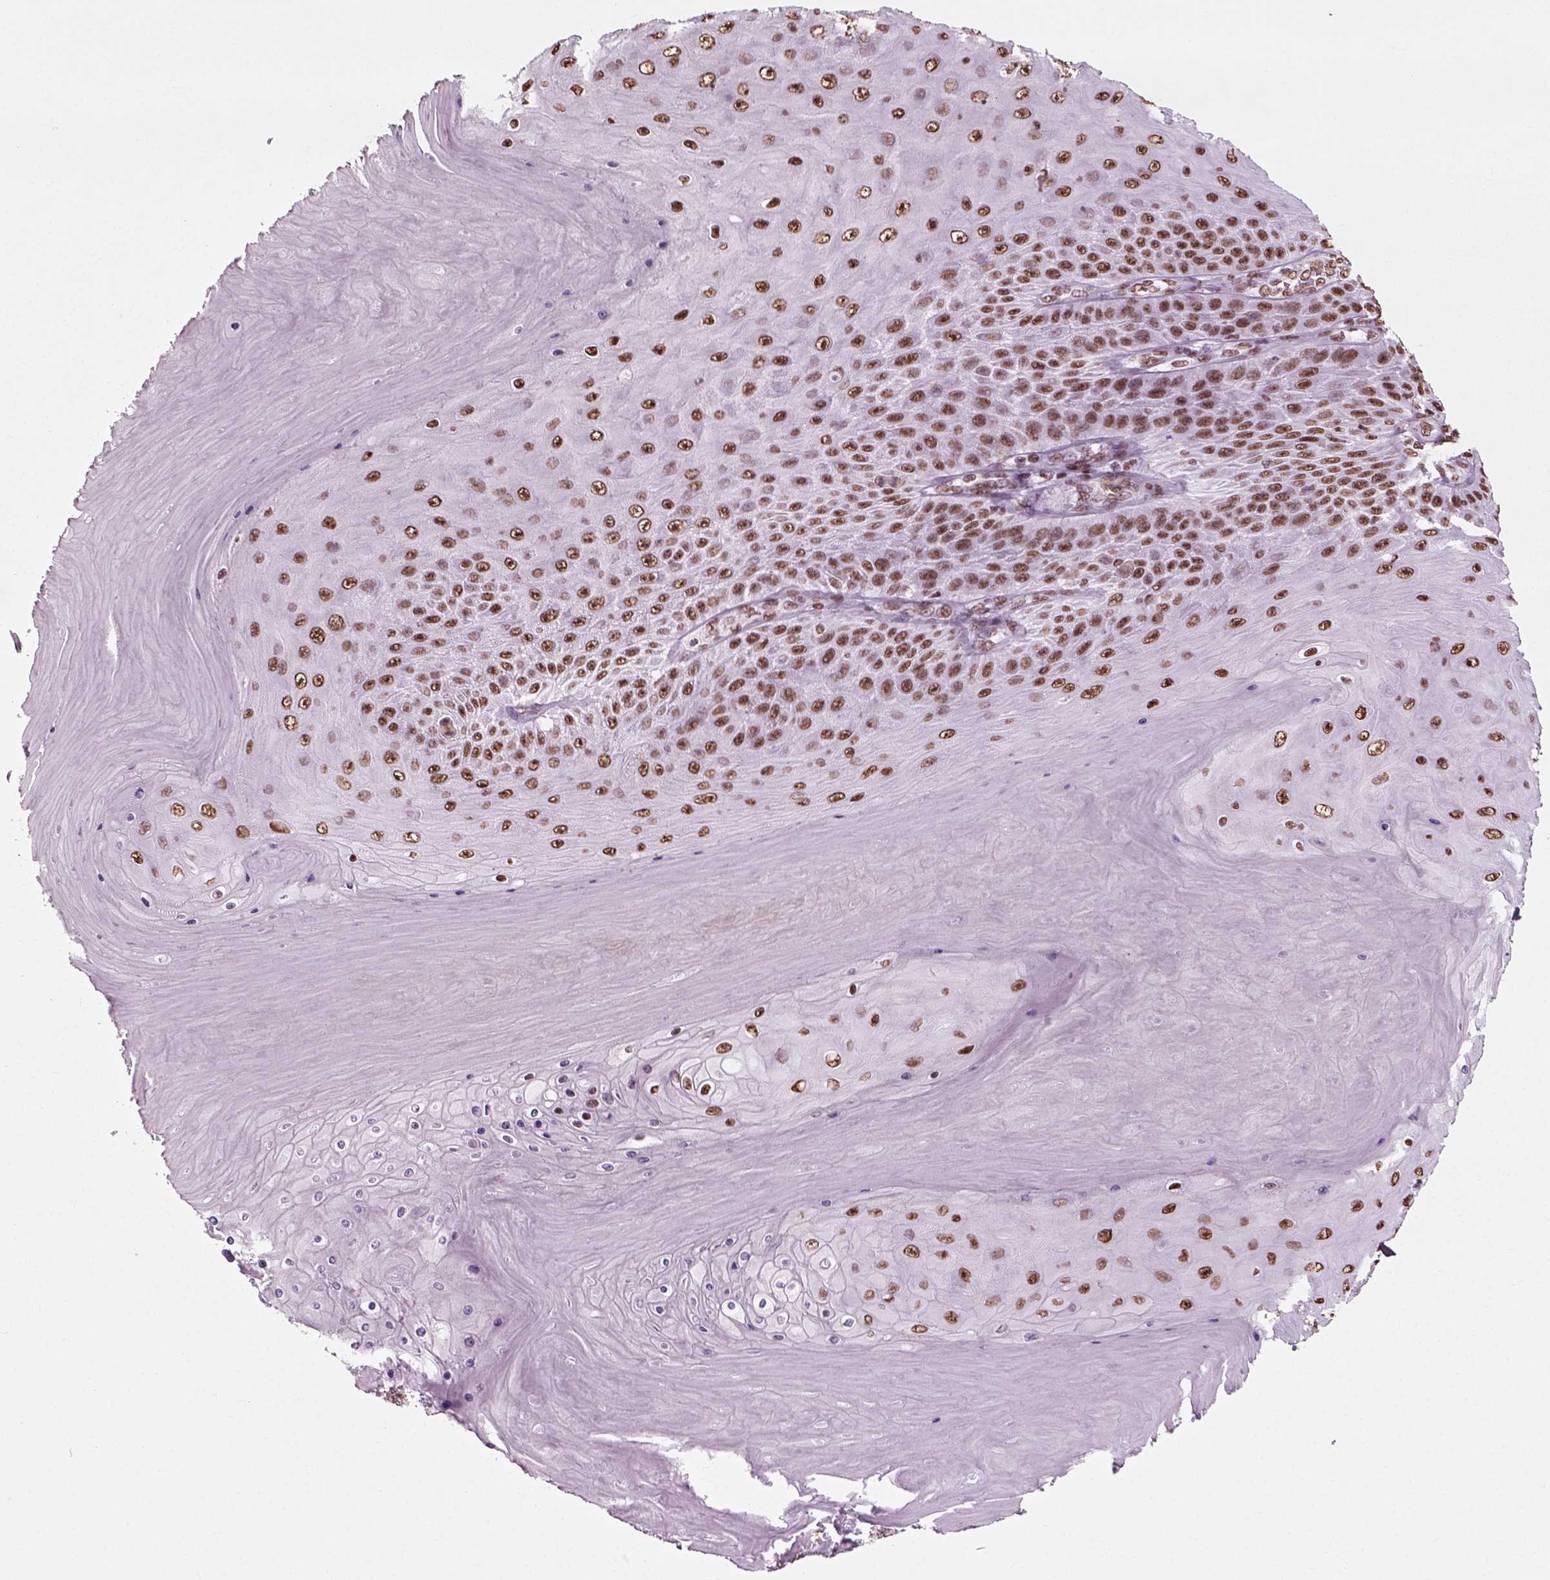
{"staining": {"intensity": "strong", "quantity": ">75%", "location": "nuclear"}, "tissue": "skin cancer", "cell_type": "Tumor cells", "image_type": "cancer", "snomed": [{"axis": "morphology", "description": "Squamous cell carcinoma, NOS"}, {"axis": "topography", "description": "Skin"}], "caption": "Protein staining reveals strong nuclear expression in approximately >75% of tumor cells in skin cancer (squamous cell carcinoma).", "gene": "POLR1H", "patient": {"sex": "male", "age": 62}}